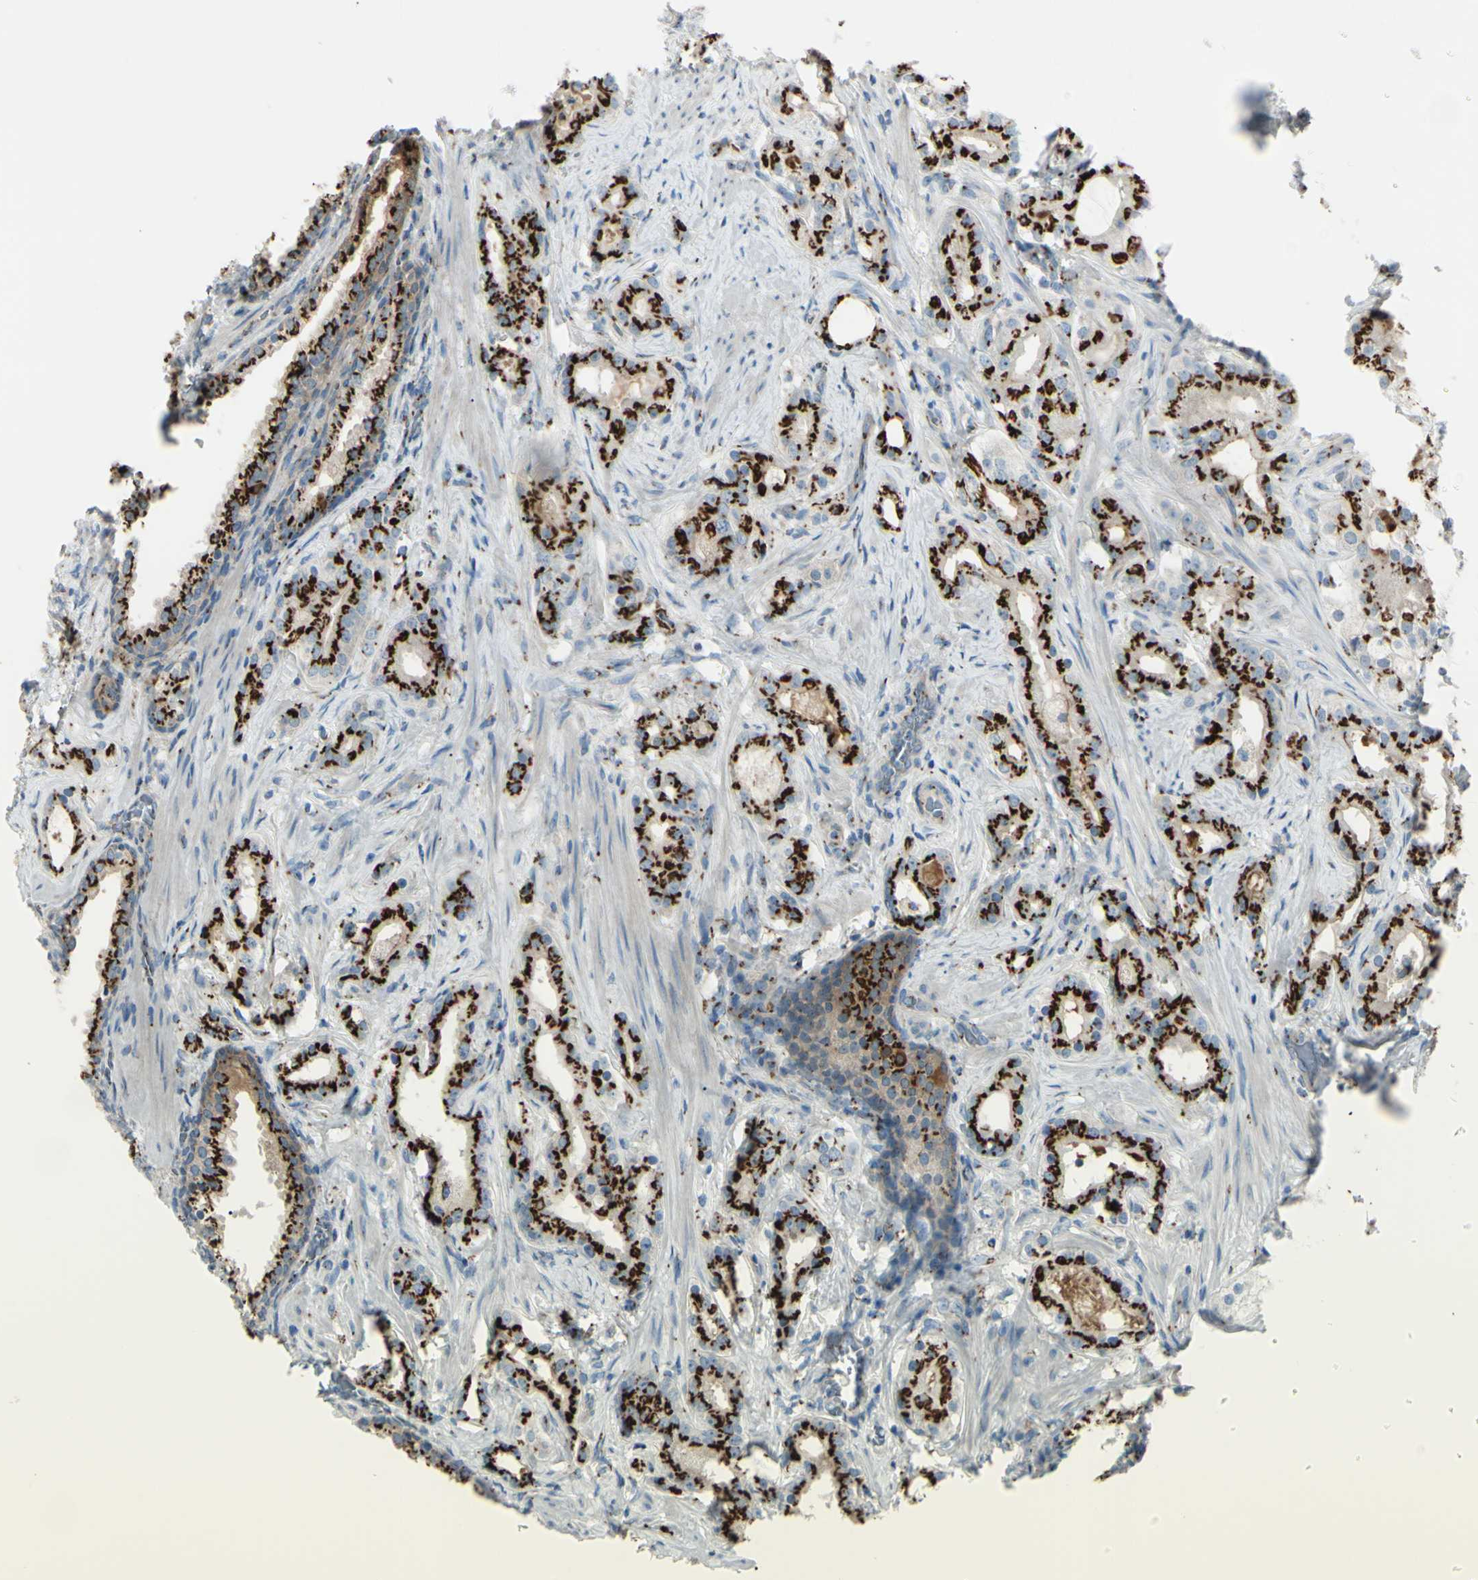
{"staining": {"intensity": "strong", "quantity": ">75%", "location": "cytoplasmic/membranous"}, "tissue": "prostate cancer", "cell_type": "Tumor cells", "image_type": "cancer", "snomed": [{"axis": "morphology", "description": "Adenocarcinoma, Low grade"}, {"axis": "topography", "description": "Prostate"}], "caption": "Prostate cancer tissue demonstrates strong cytoplasmic/membranous expression in approximately >75% of tumor cells Using DAB (3,3'-diaminobenzidine) (brown) and hematoxylin (blue) stains, captured at high magnification using brightfield microscopy.", "gene": "B4GALT1", "patient": {"sex": "male", "age": 59}}